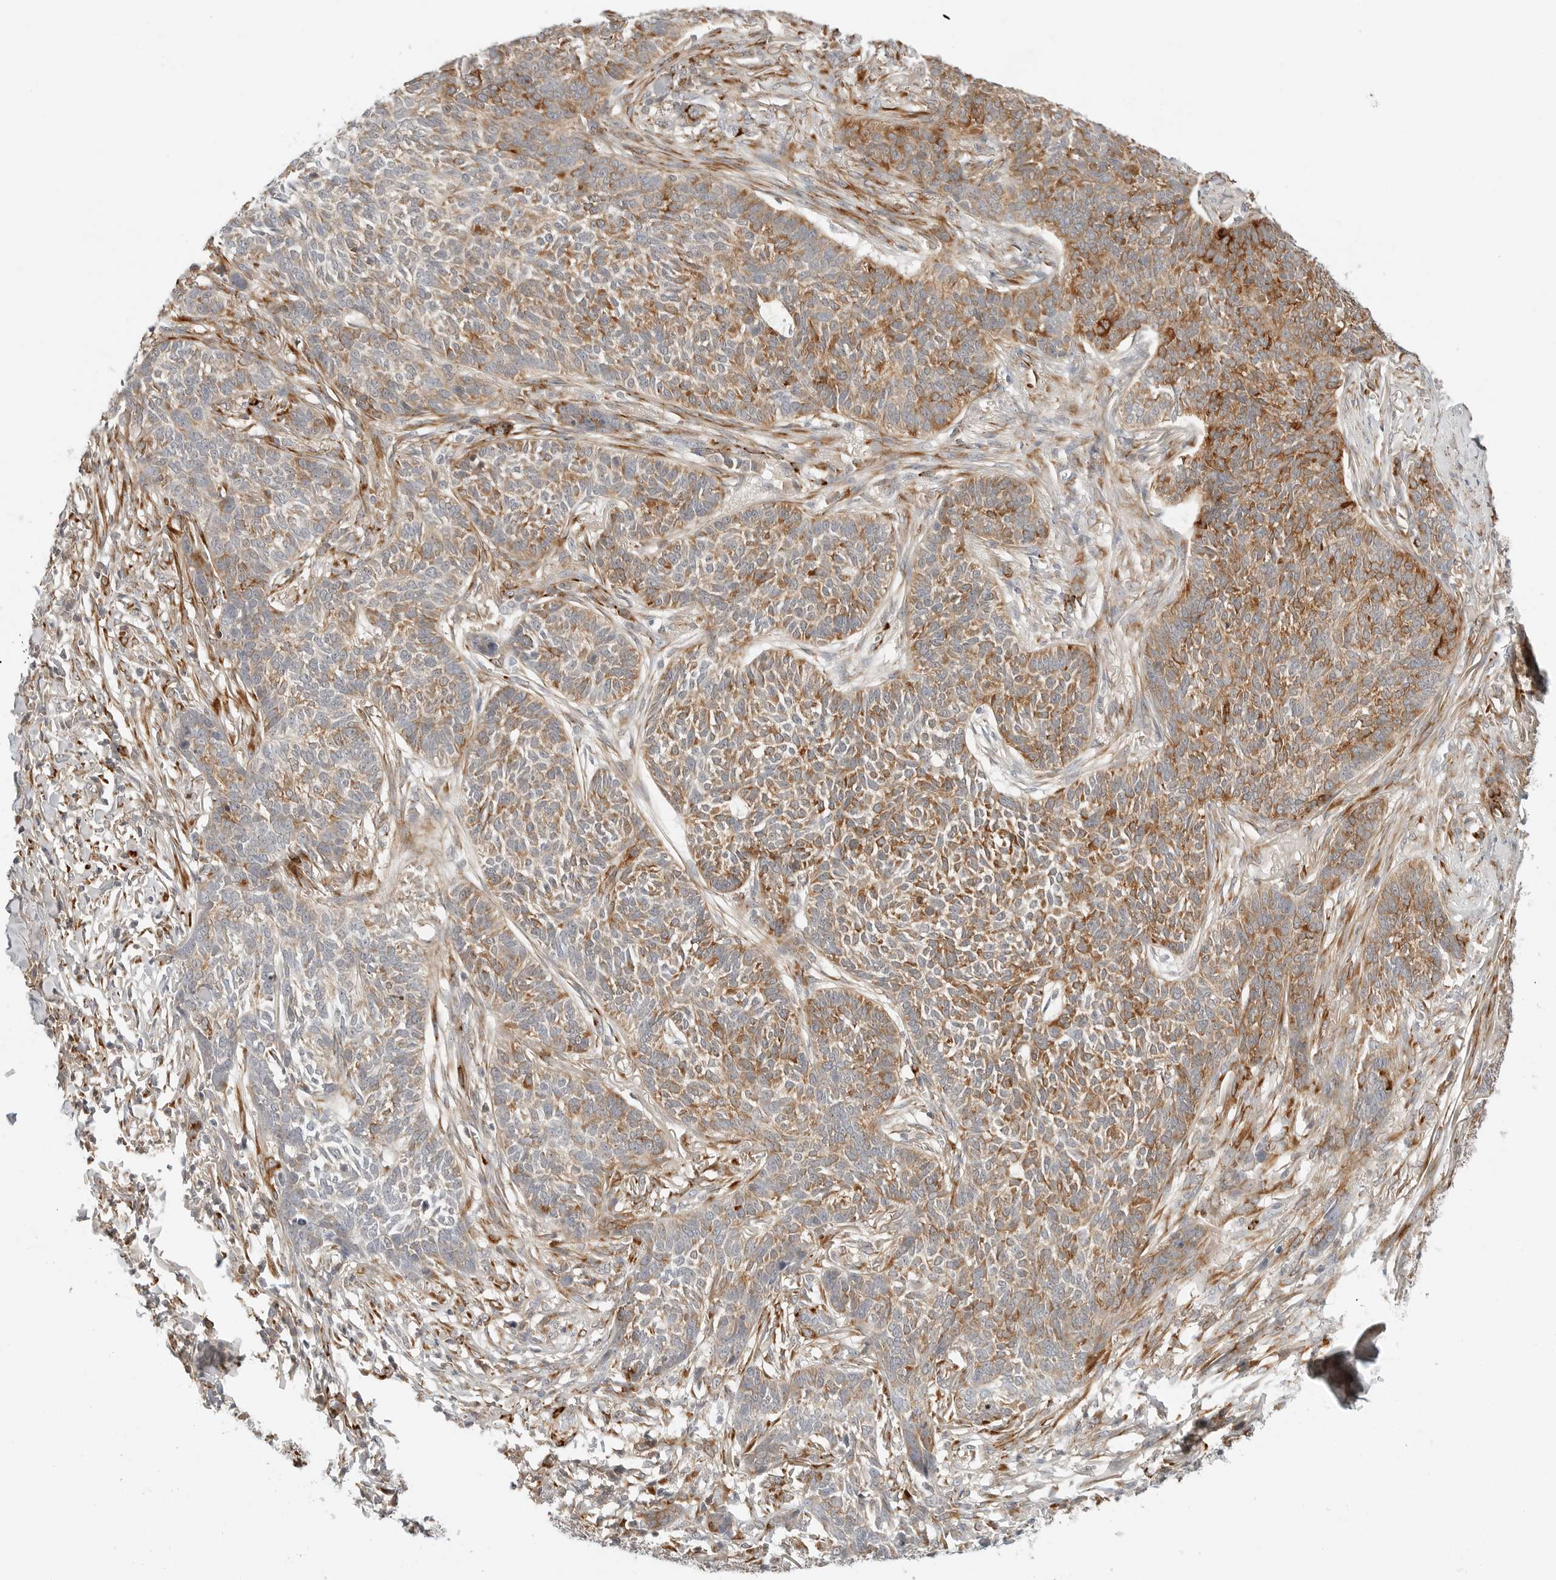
{"staining": {"intensity": "strong", "quantity": "25%-75%", "location": "cytoplasmic/membranous"}, "tissue": "skin cancer", "cell_type": "Tumor cells", "image_type": "cancer", "snomed": [{"axis": "morphology", "description": "Basal cell carcinoma"}, {"axis": "topography", "description": "Skin"}], "caption": "Approximately 25%-75% of tumor cells in skin basal cell carcinoma show strong cytoplasmic/membranous protein positivity as visualized by brown immunohistochemical staining.", "gene": "C1QTNF1", "patient": {"sex": "male", "age": 85}}